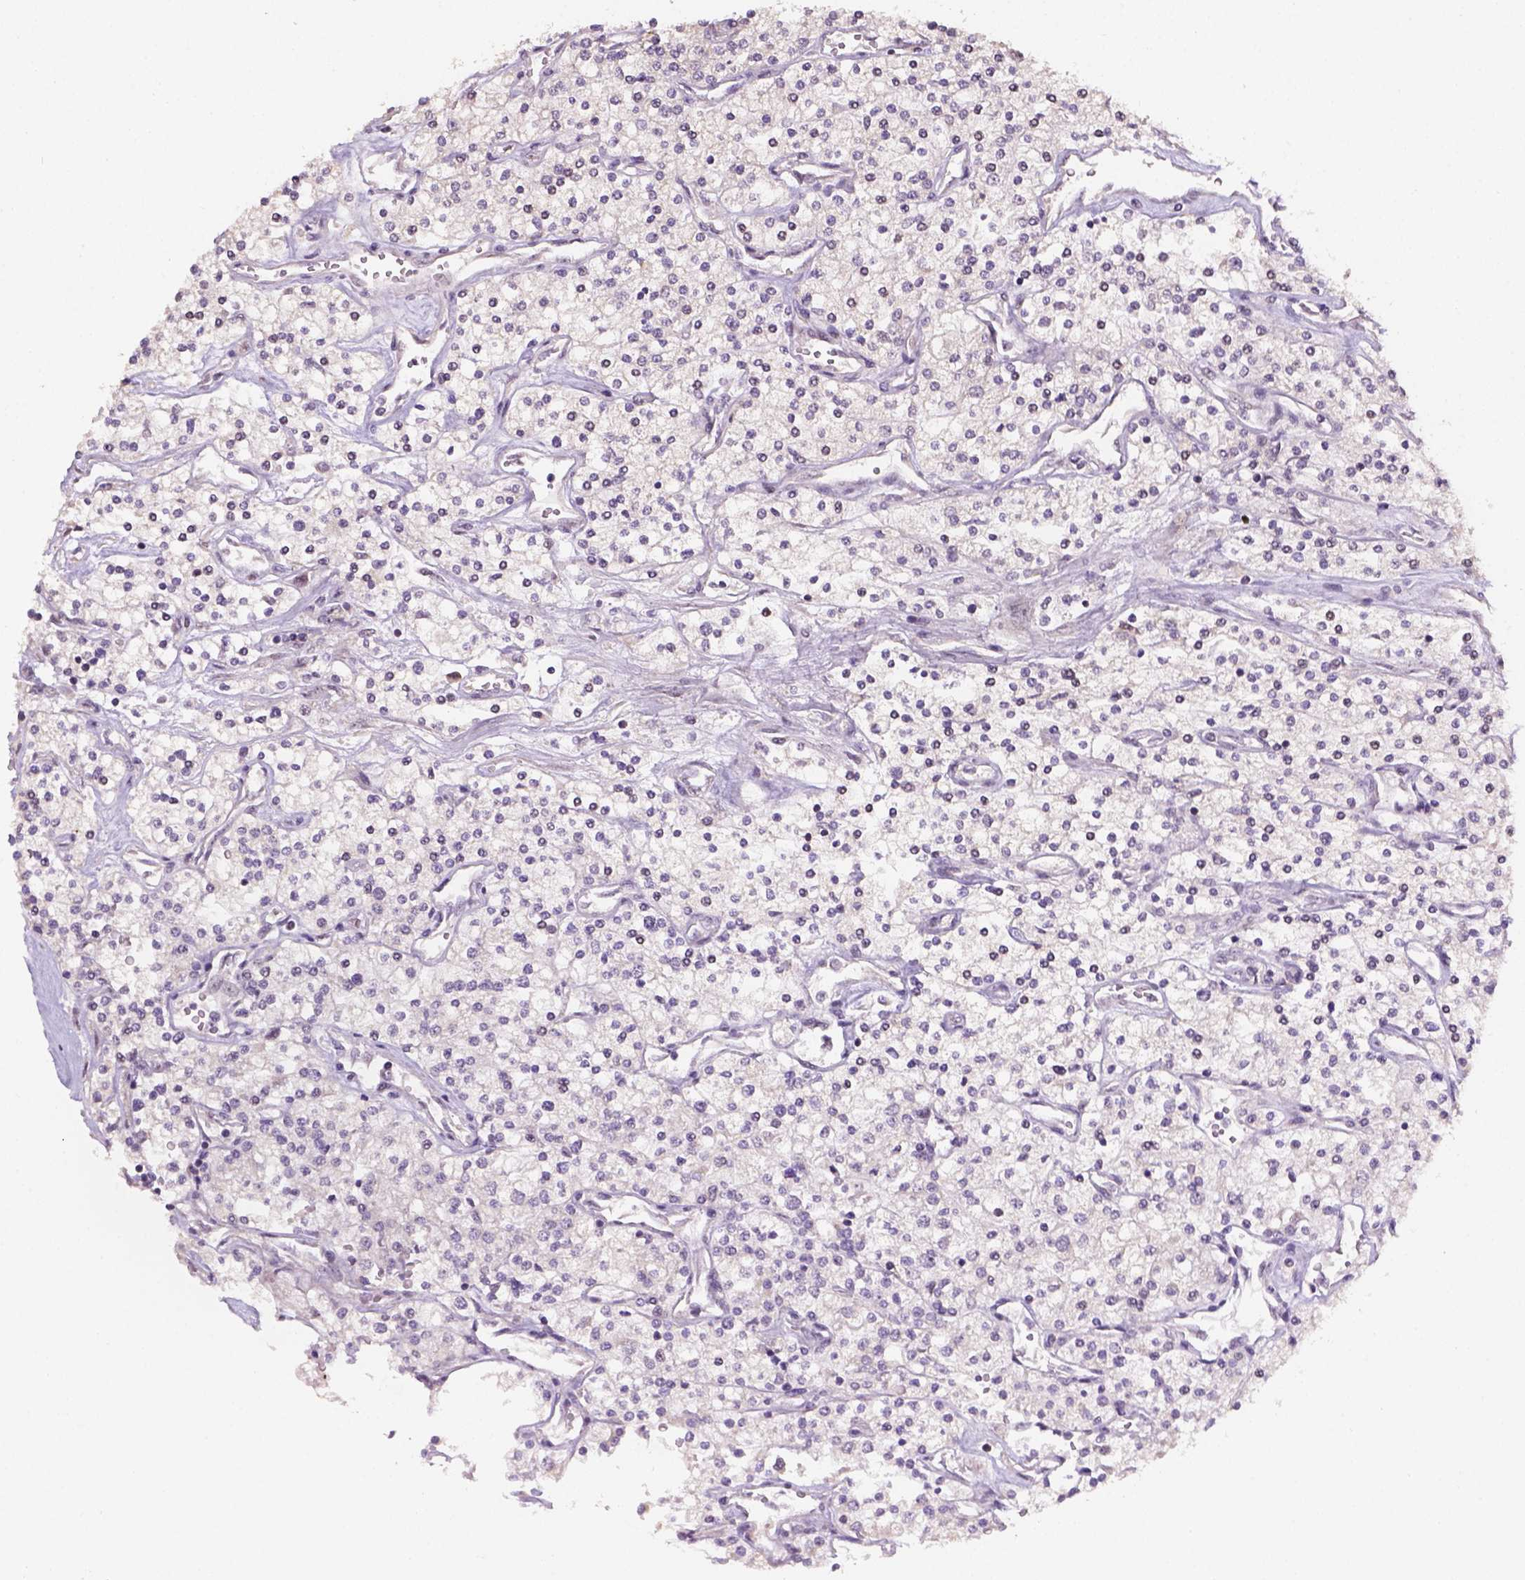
{"staining": {"intensity": "negative", "quantity": "none", "location": "none"}, "tissue": "renal cancer", "cell_type": "Tumor cells", "image_type": "cancer", "snomed": [{"axis": "morphology", "description": "Adenocarcinoma, NOS"}, {"axis": "topography", "description": "Kidney"}], "caption": "Tumor cells show no significant protein expression in renal adenocarcinoma. (DAB immunohistochemistry visualized using brightfield microscopy, high magnification).", "gene": "DDX50", "patient": {"sex": "male", "age": 80}}